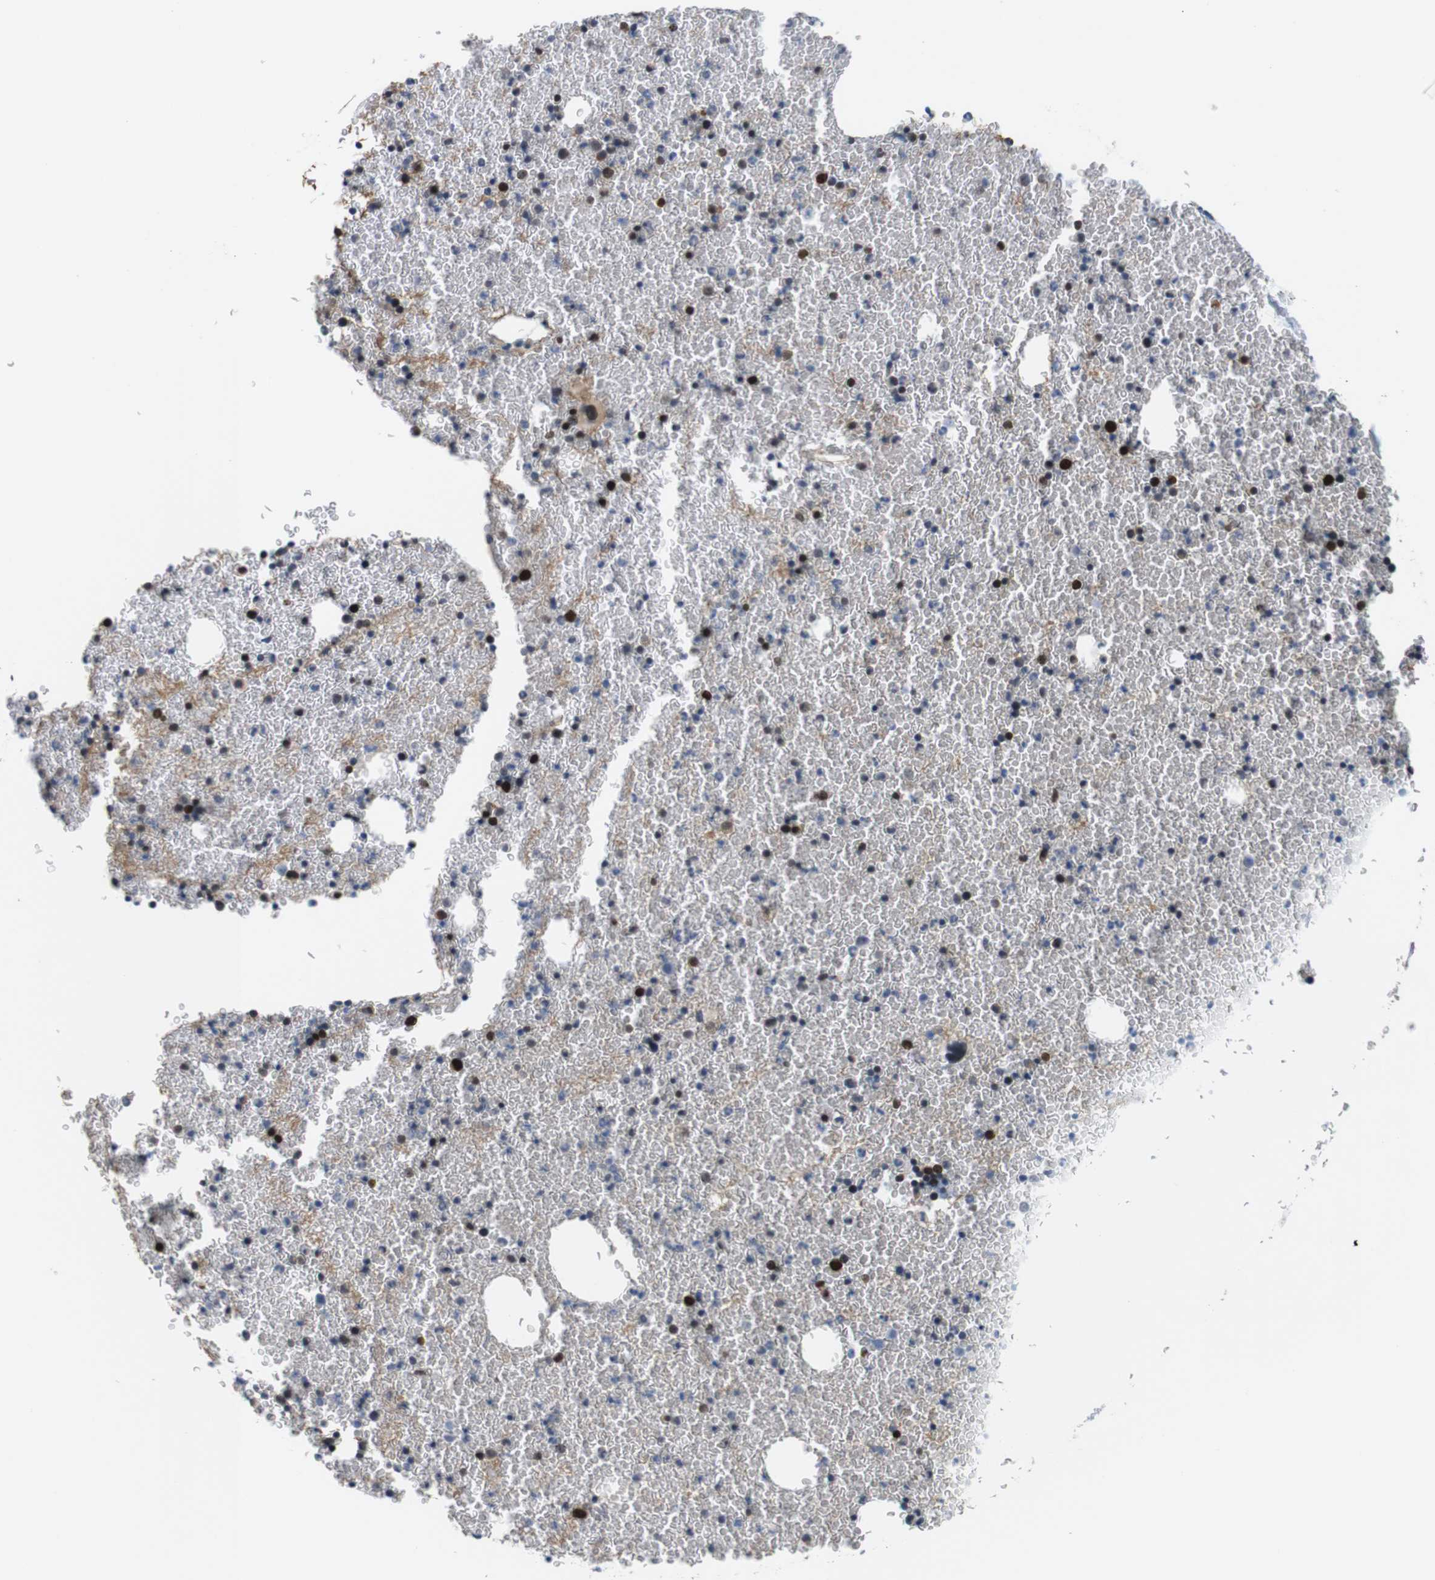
{"staining": {"intensity": "strong", "quantity": "25%-75%", "location": "cytoplasmic/membranous,nuclear"}, "tissue": "bone marrow", "cell_type": "Hematopoietic cells", "image_type": "normal", "snomed": [{"axis": "morphology", "description": "Normal tissue, NOS"}, {"axis": "morphology", "description": "Inflammation, NOS"}, {"axis": "topography", "description": "Bone marrow"}], "caption": "Protein positivity by immunohistochemistry shows strong cytoplasmic/membranous,nuclear staining in approximately 25%-75% of hematopoietic cells in benign bone marrow.", "gene": "SMCO2", "patient": {"sex": "female", "age": 17}}